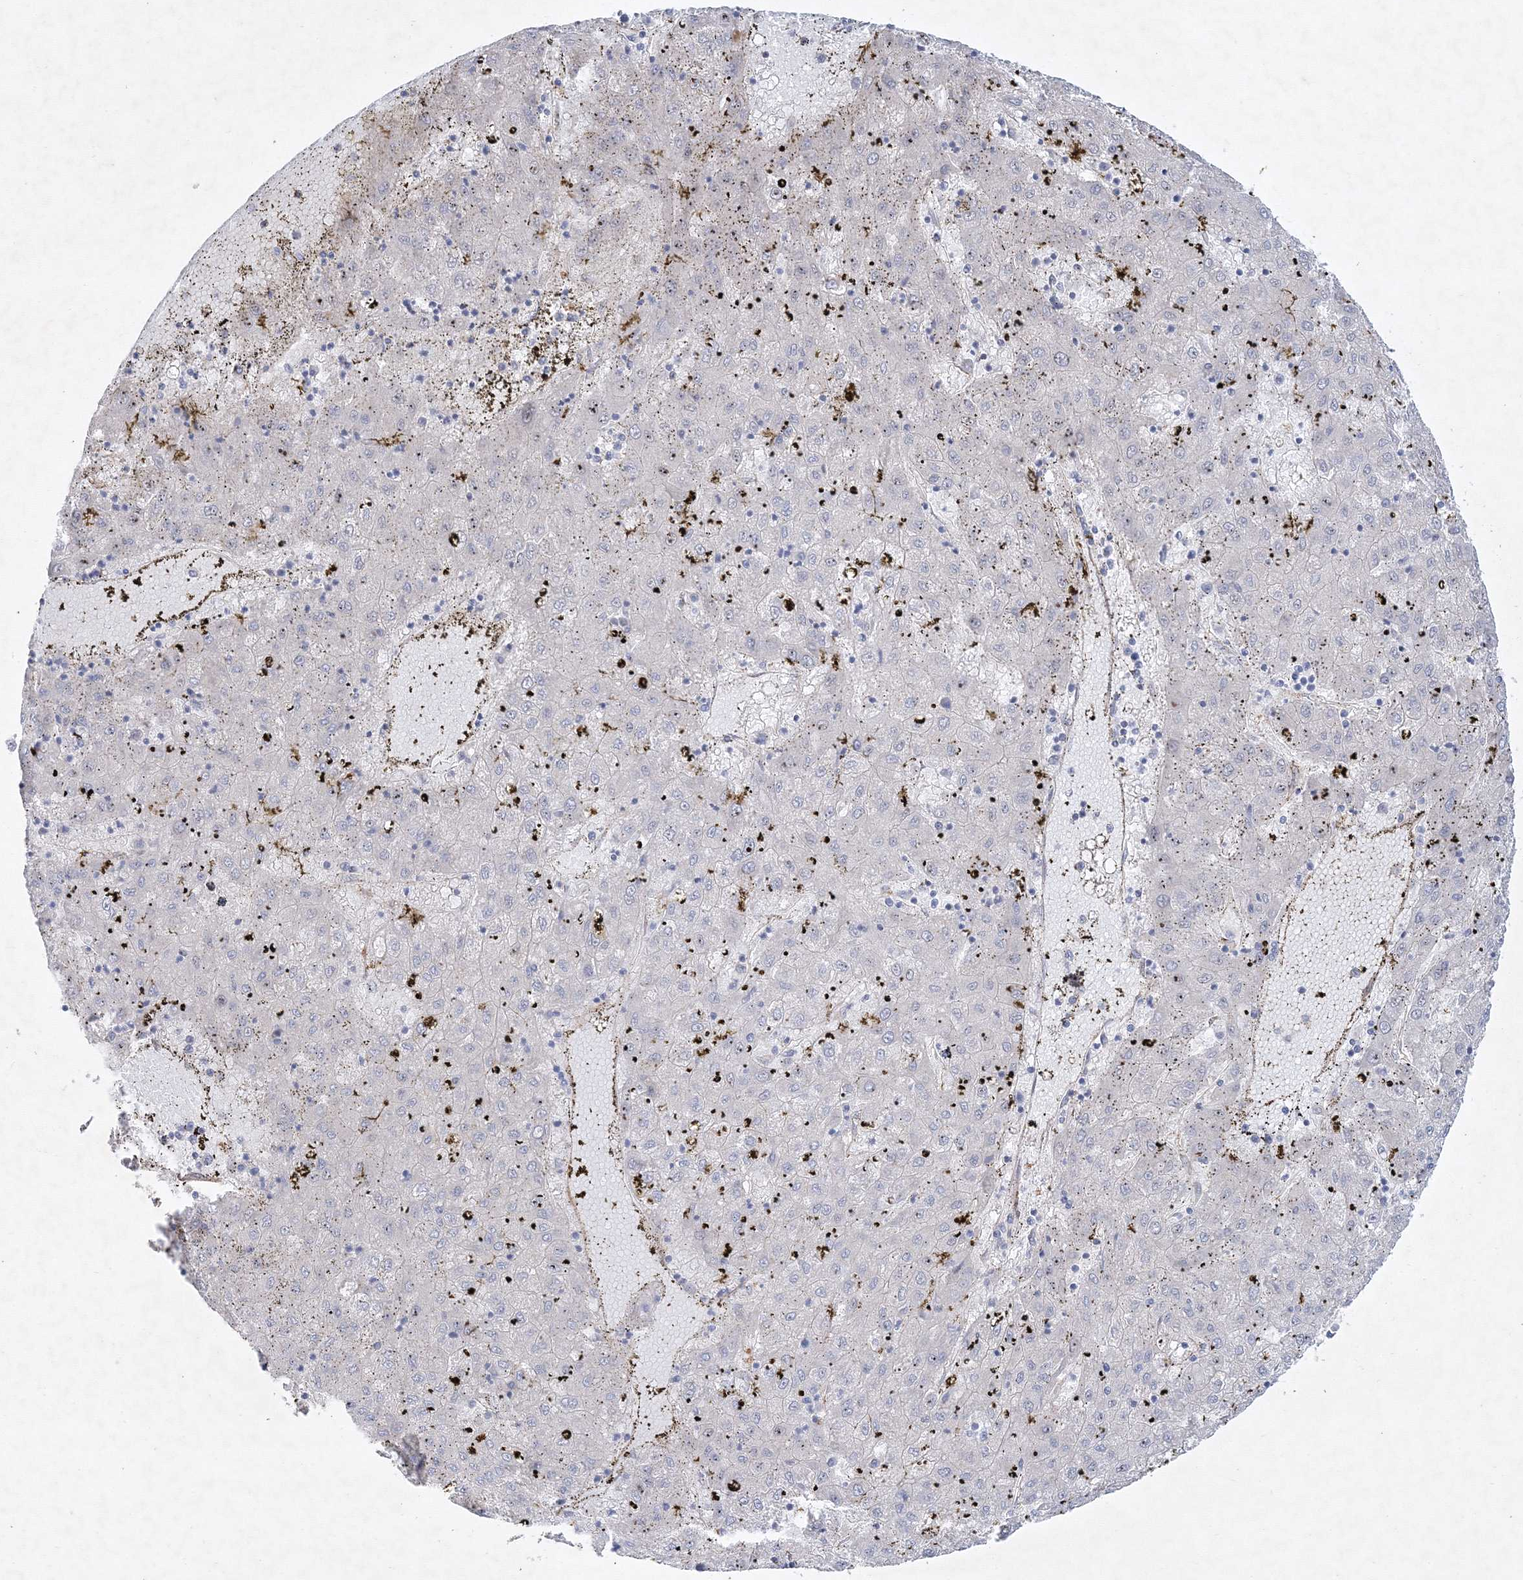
{"staining": {"intensity": "negative", "quantity": "none", "location": "none"}, "tissue": "liver cancer", "cell_type": "Tumor cells", "image_type": "cancer", "snomed": [{"axis": "morphology", "description": "Carcinoma, Hepatocellular, NOS"}, {"axis": "topography", "description": "Liver"}], "caption": "Immunohistochemical staining of human liver cancer (hepatocellular carcinoma) reveals no significant positivity in tumor cells.", "gene": "ZFYVE16", "patient": {"sex": "male", "age": 72}}